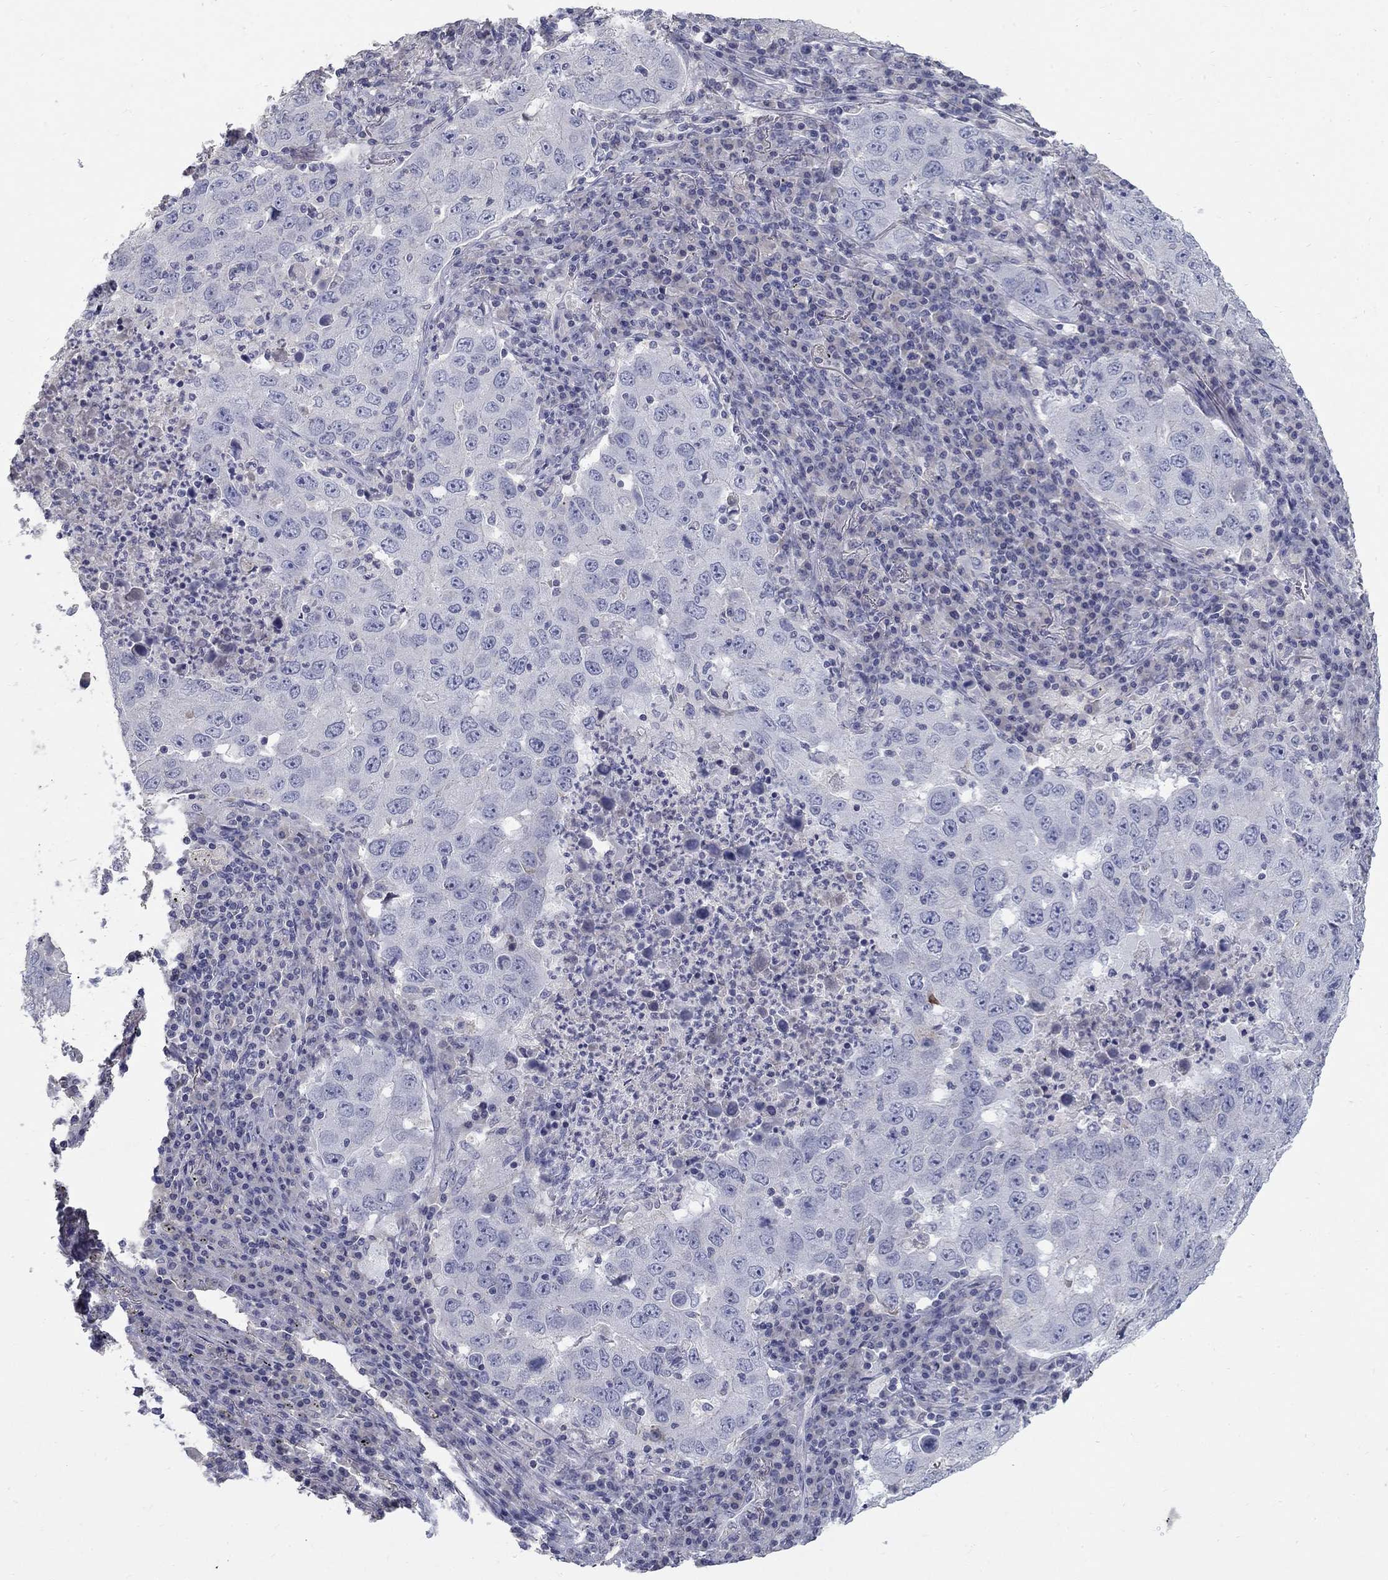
{"staining": {"intensity": "negative", "quantity": "none", "location": "none"}, "tissue": "lung cancer", "cell_type": "Tumor cells", "image_type": "cancer", "snomed": [{"axis": "morphology", "description": "Adenocarcinoma, NOS"}, {"axis": "topography", "description": "Lung"}], "caption": "This is an immunohistochemistry (IHC) micrograph of human lung adenocarcinoma. There is no staining in tumor cells.", "gene": "PTH1R", "patient": {"sex": "male", "age": 73}}